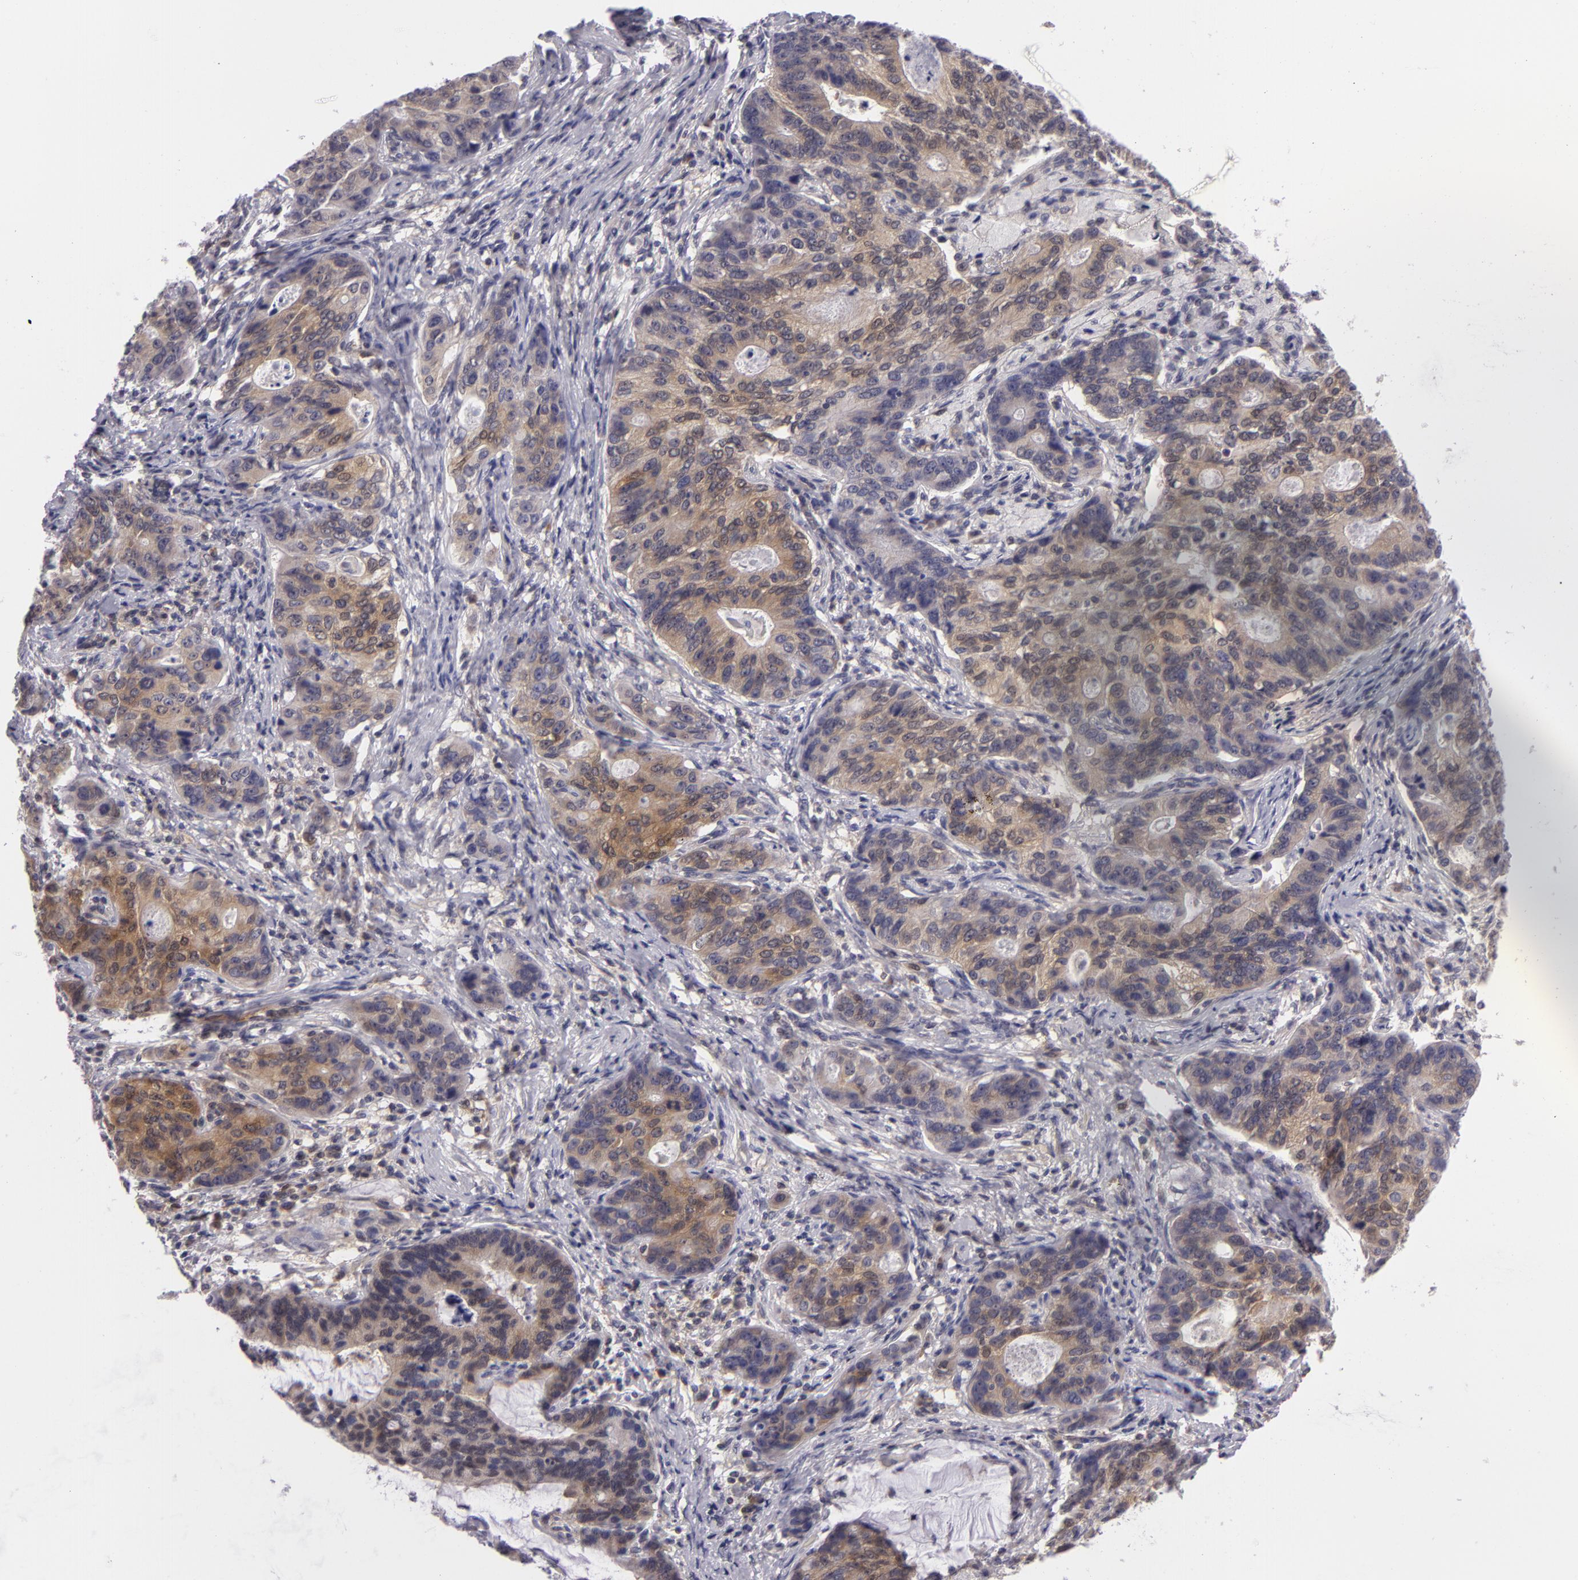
{"staining": {"intensity": "moderate", "quantity": ">75%", "location": "cytoplasmic/membranous"}, "tissue": "stomach cancer", "cell_type": "Tumor cells", "image_type": "cancer", "snomed": [{"axis": "morphology", "description": "Adenocarcinoma, NOS"}, {"axis": "topography", "description": "Esophagus"}, {"axis": "topography", "description": "Stomach"}], "caption": "Immunohistochemistry staining of stomach cancer, which reveals medium levels of moderate cytoplasmic/membranous expression in approximately >75% of tumor cells indicating moderate cytoplasmic/membranous protein positivity. The staining was performed using DAB (brown) for protein detection and nuclei were counterstained in hematoxylin (blue).", "gene": "BCL10", "patient": {"sex": "male", "age": 74}}